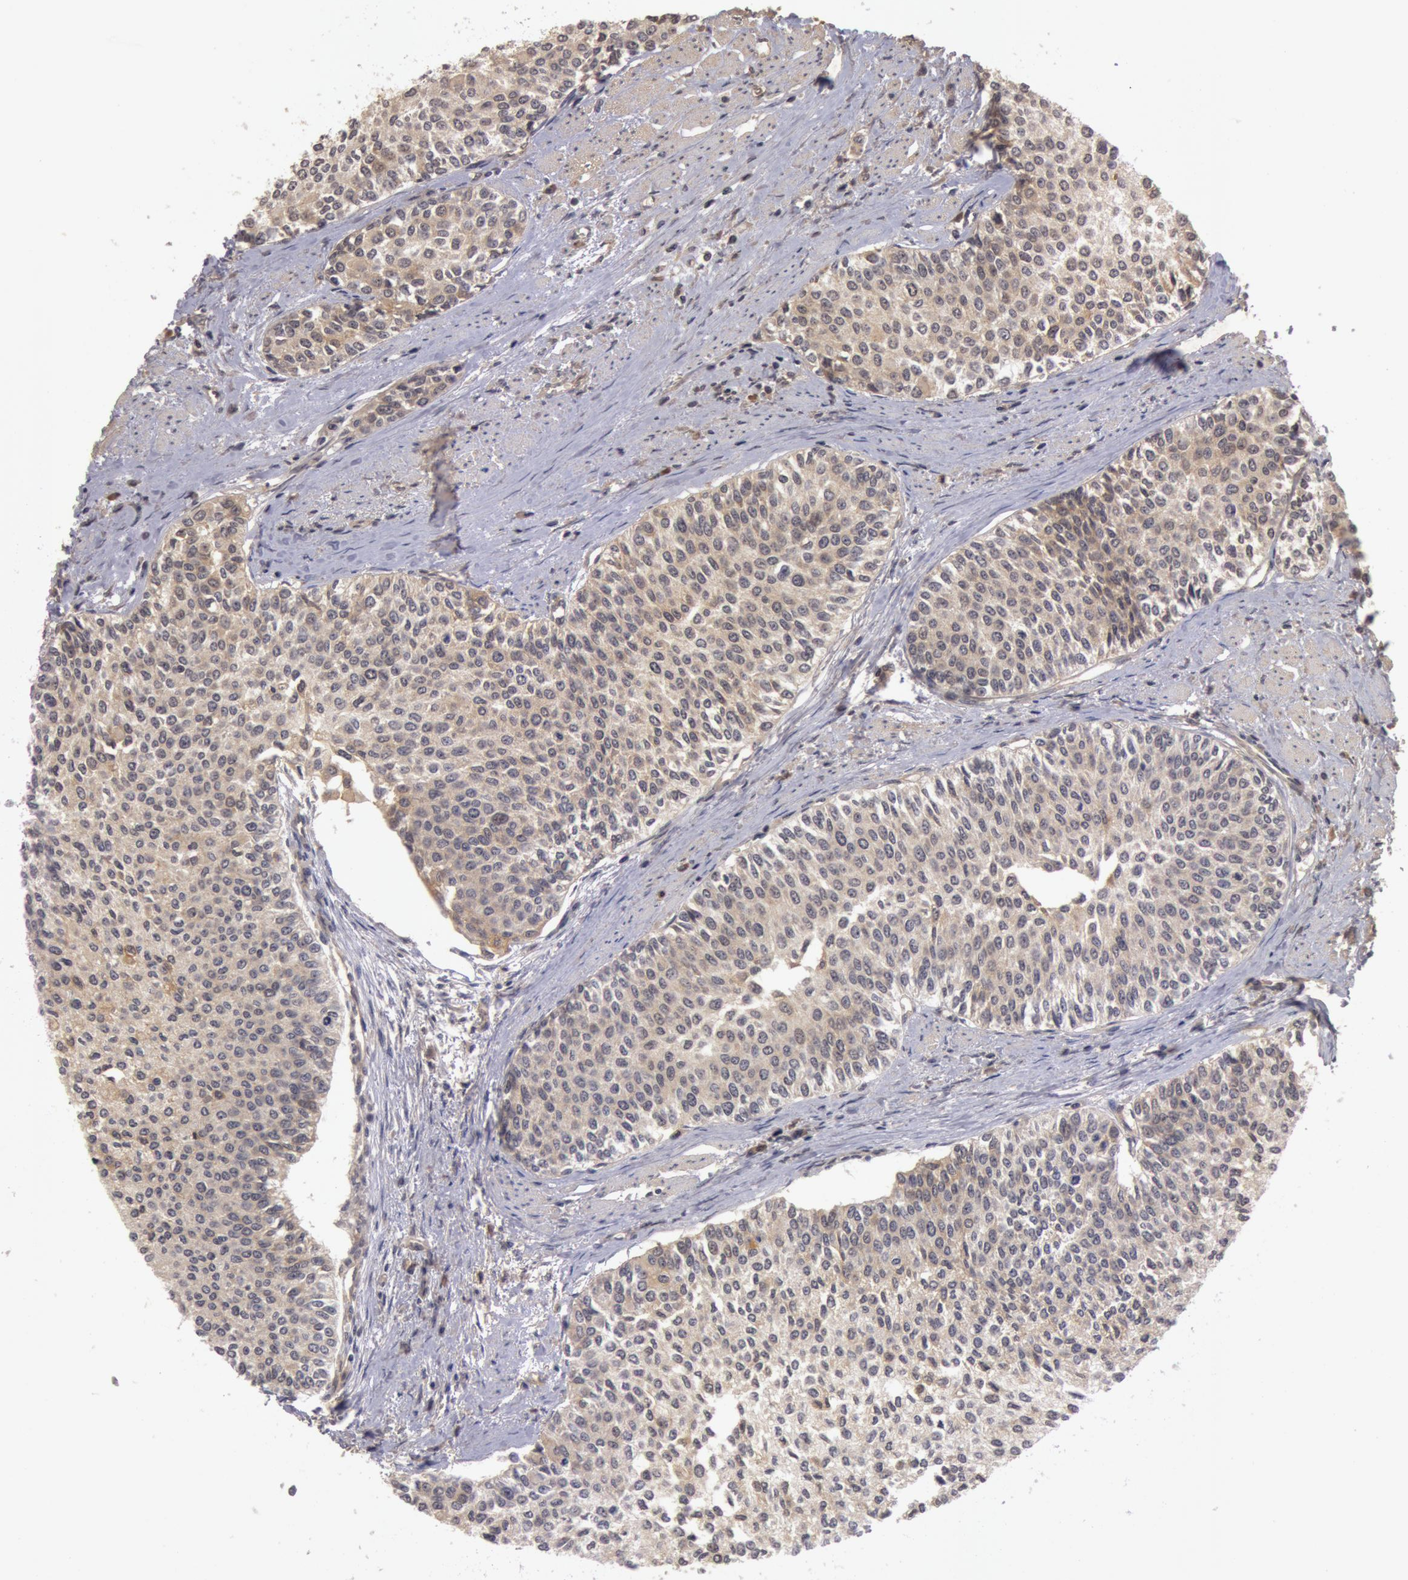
{"staining": {"intensity": "weak", "quantity": ">75%", "location": "cytoplasmic/membranous"}, "tissue": "urothelial cancer", "cell_type": "Tumor cells", "image_type": "cancer", "snomed": [{"axis": "morphology", "description": "Urothelial carcinoma, Low grade"}, {"axis": "topography", "description": "Urinary bladder"}], "caption": "Urothelial cancer tissue shows weak cytoplasmic/membranous positivity in approximately >75% of tumor cells", "gene": "BCHE", "patient": {"sex": "female", "age": 73}}